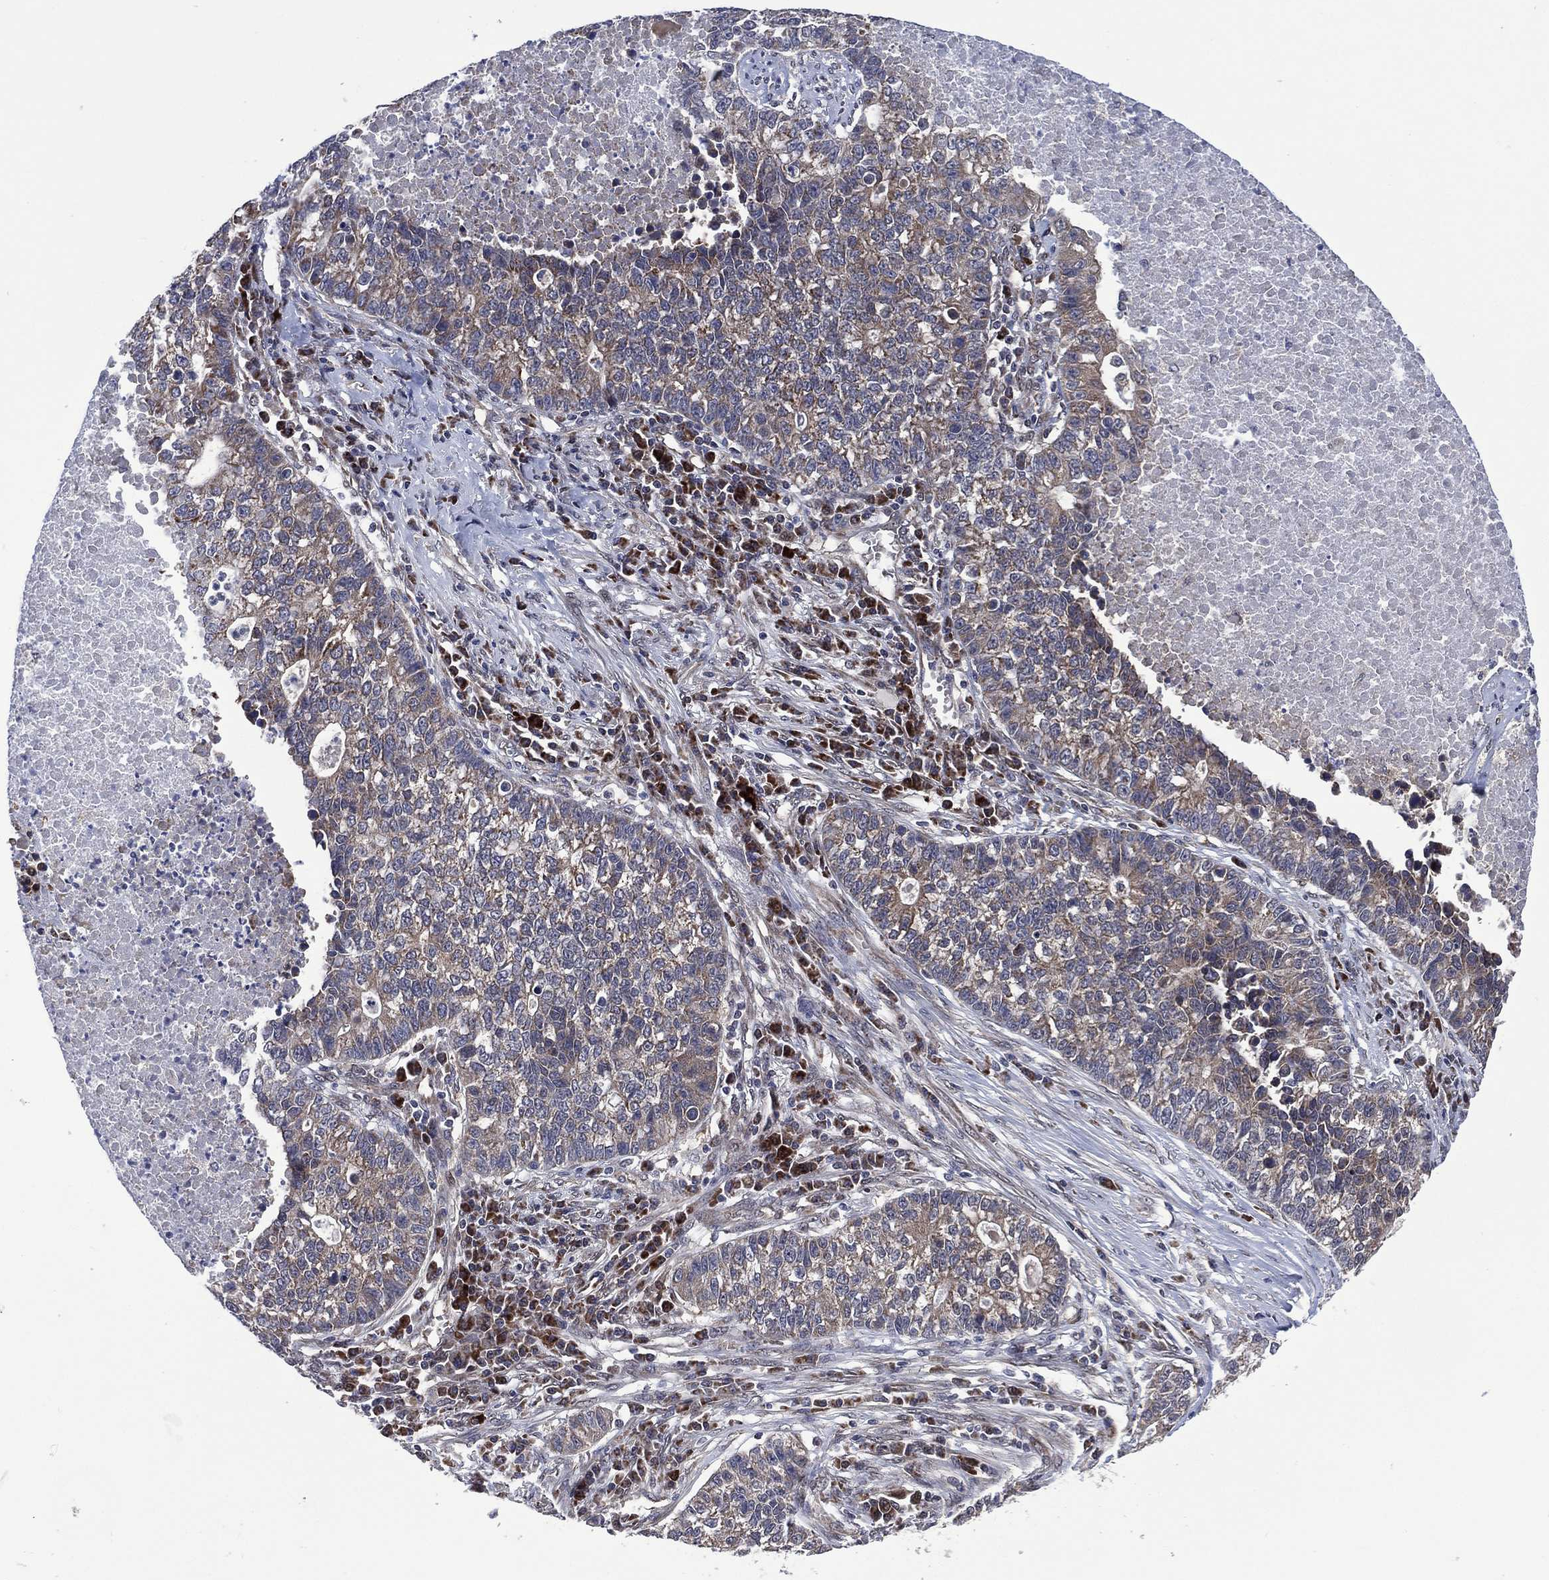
{"staining": {"intensity": "negative", "quantity": "none", "location": "none"}, "tissue": "lung cancer", "cell_type": "Tumor cells", "image_type": "cancer", "snomed": [{"axis": "morphology", "description": "Adenocarcinoma, NOS"}, {"axis": "topography", "description": "Lung"}], "caption": "A high-resolution histopathology image shows IHC staining of lung cancer, which exhibits no significant staining in tumor cells.", "gene": "HTD2", "patient": {"sex": "male", "age": 57}}